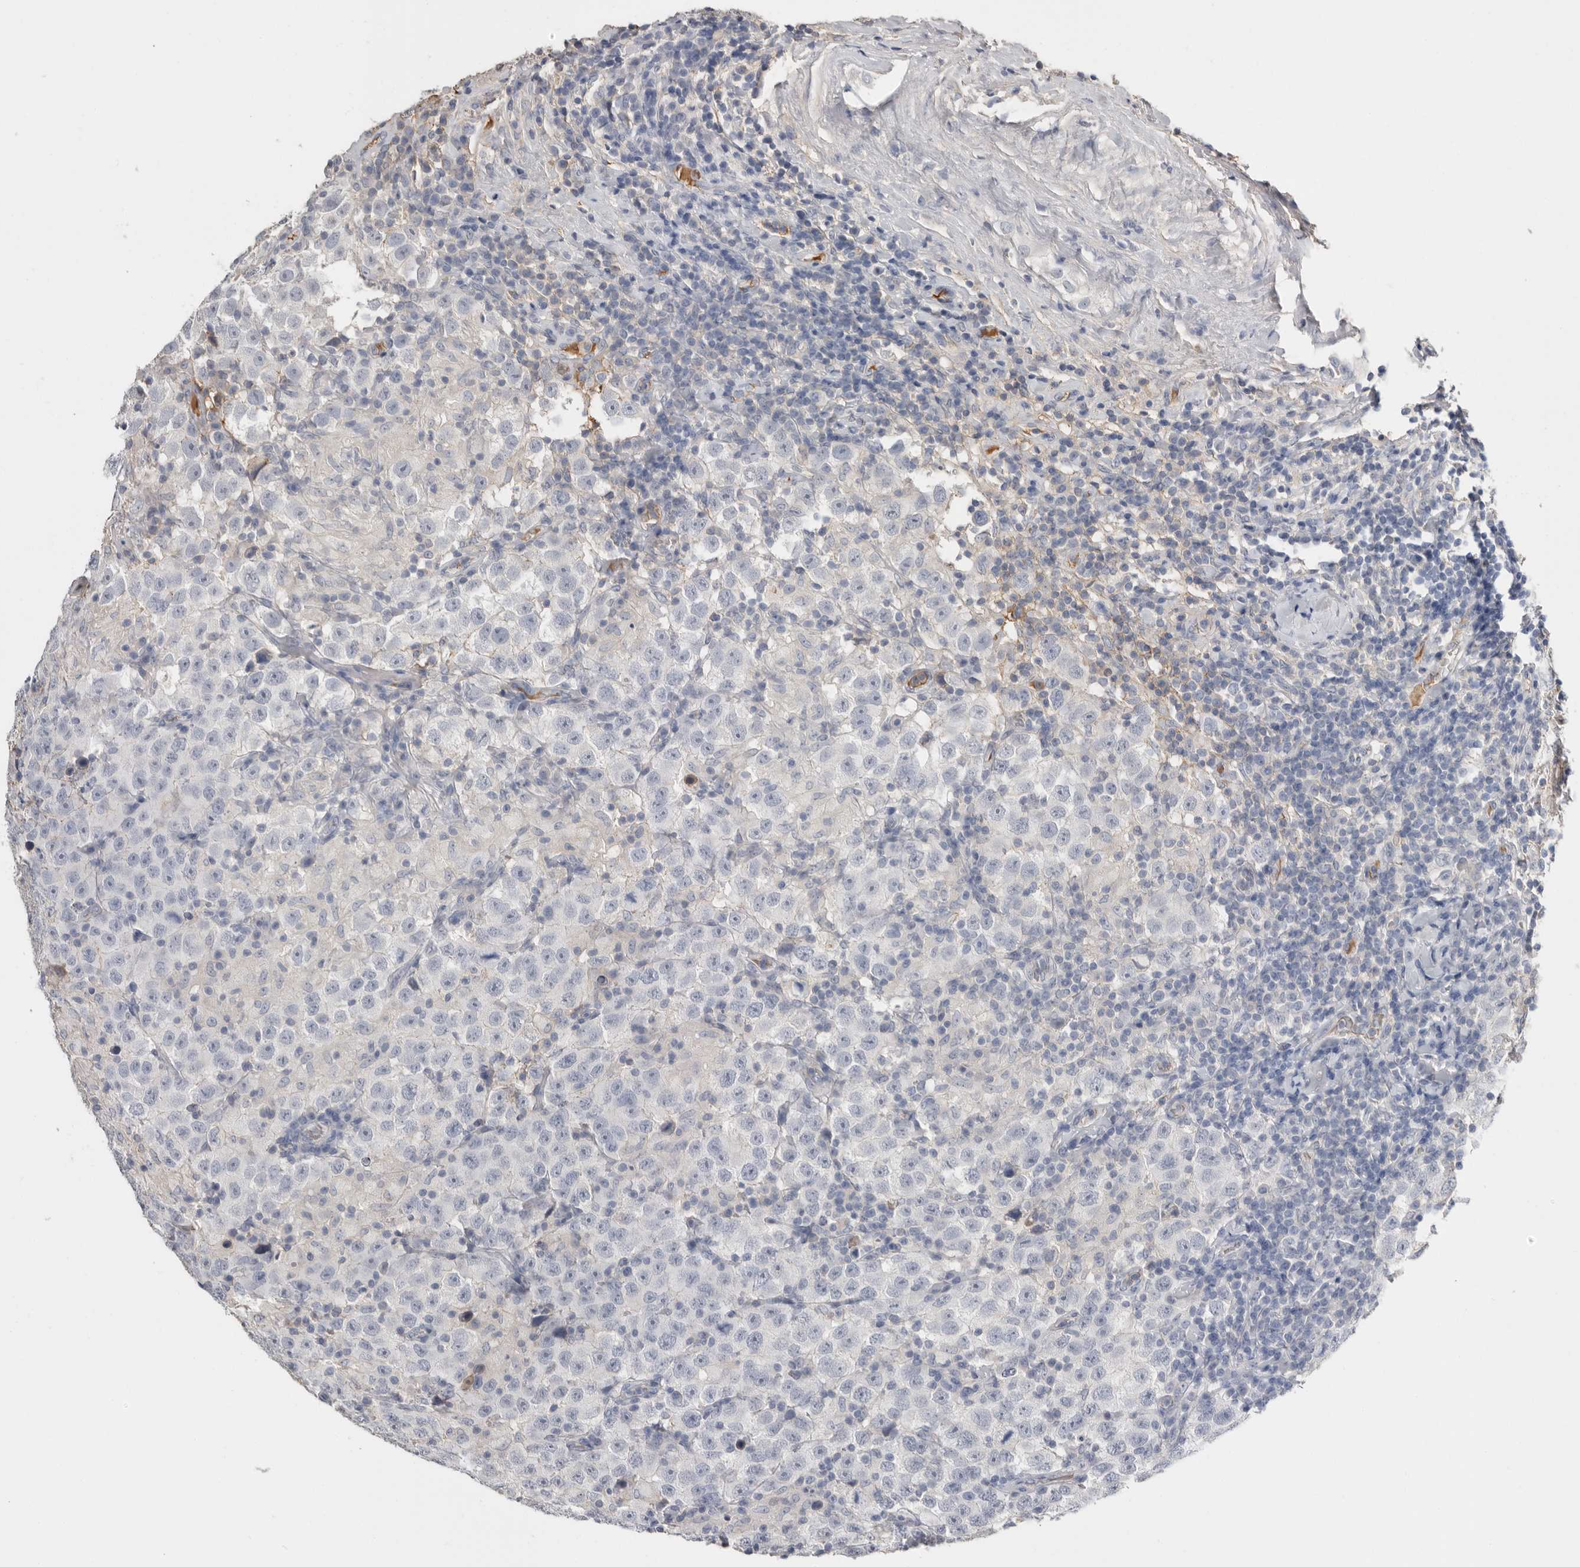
{"staining": {"intensity": "negative", "quantity": "none", "location": "none"}, "tissue": "testis cancer", "cell_type": "Tumor cells", "image_type": "cancer", "snomed": [{"axis": "morphology", "description": "Seminoma, NOS"}, {"axis": "topography", "description": "Testis"}], "caption": "Immunohistochemistry (IHC) photomicrograph of neoplastic tissue: human testis cancer stained with DAB (3,3'-diaminobenzidine) demonstrates no significant protein positivity in tumor cells.", "gene": "APOA2", "patient": {"sex": "male", "age": 41}}